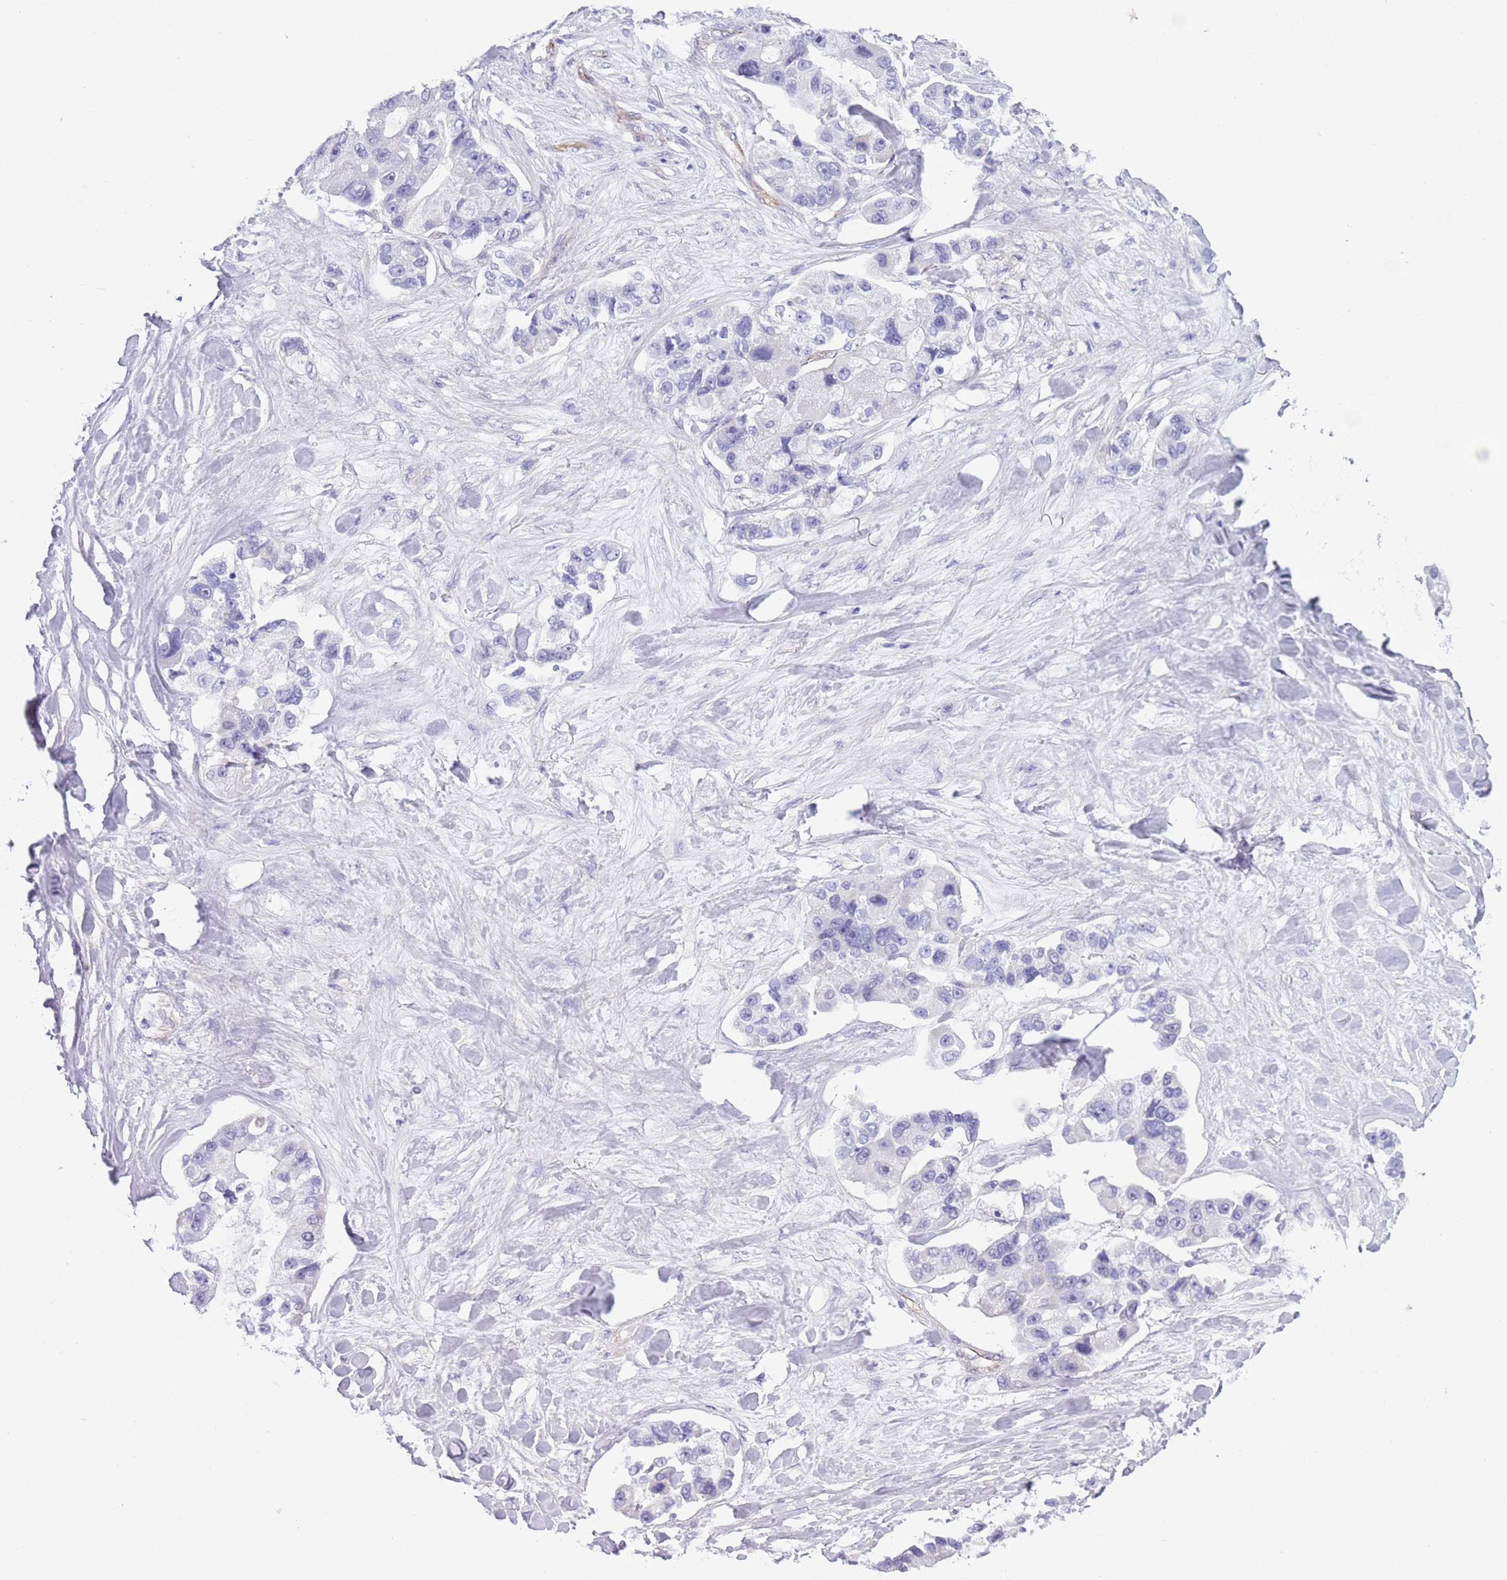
{"staining": {"intensity": "negative", "quantity": "none", "location": "none"}, "tissue": "lung cancer", "cell_type": "Tumor cells", "image_type": "cancer", "snomed": [{"axis": "morphology", "description": "Adenocarcinoma, NOS"}, {"axis": "topography", "description": "Lung"}], "caption": "Immunohistochemistry (IHC) micrograph of neoplastic tissue: lung adenocarcinoma stained with DAB demonstrates no significant protein expression in tumor cells.", "gene": "TSGA13", "patient": {"sex": "female", "age": 54}}